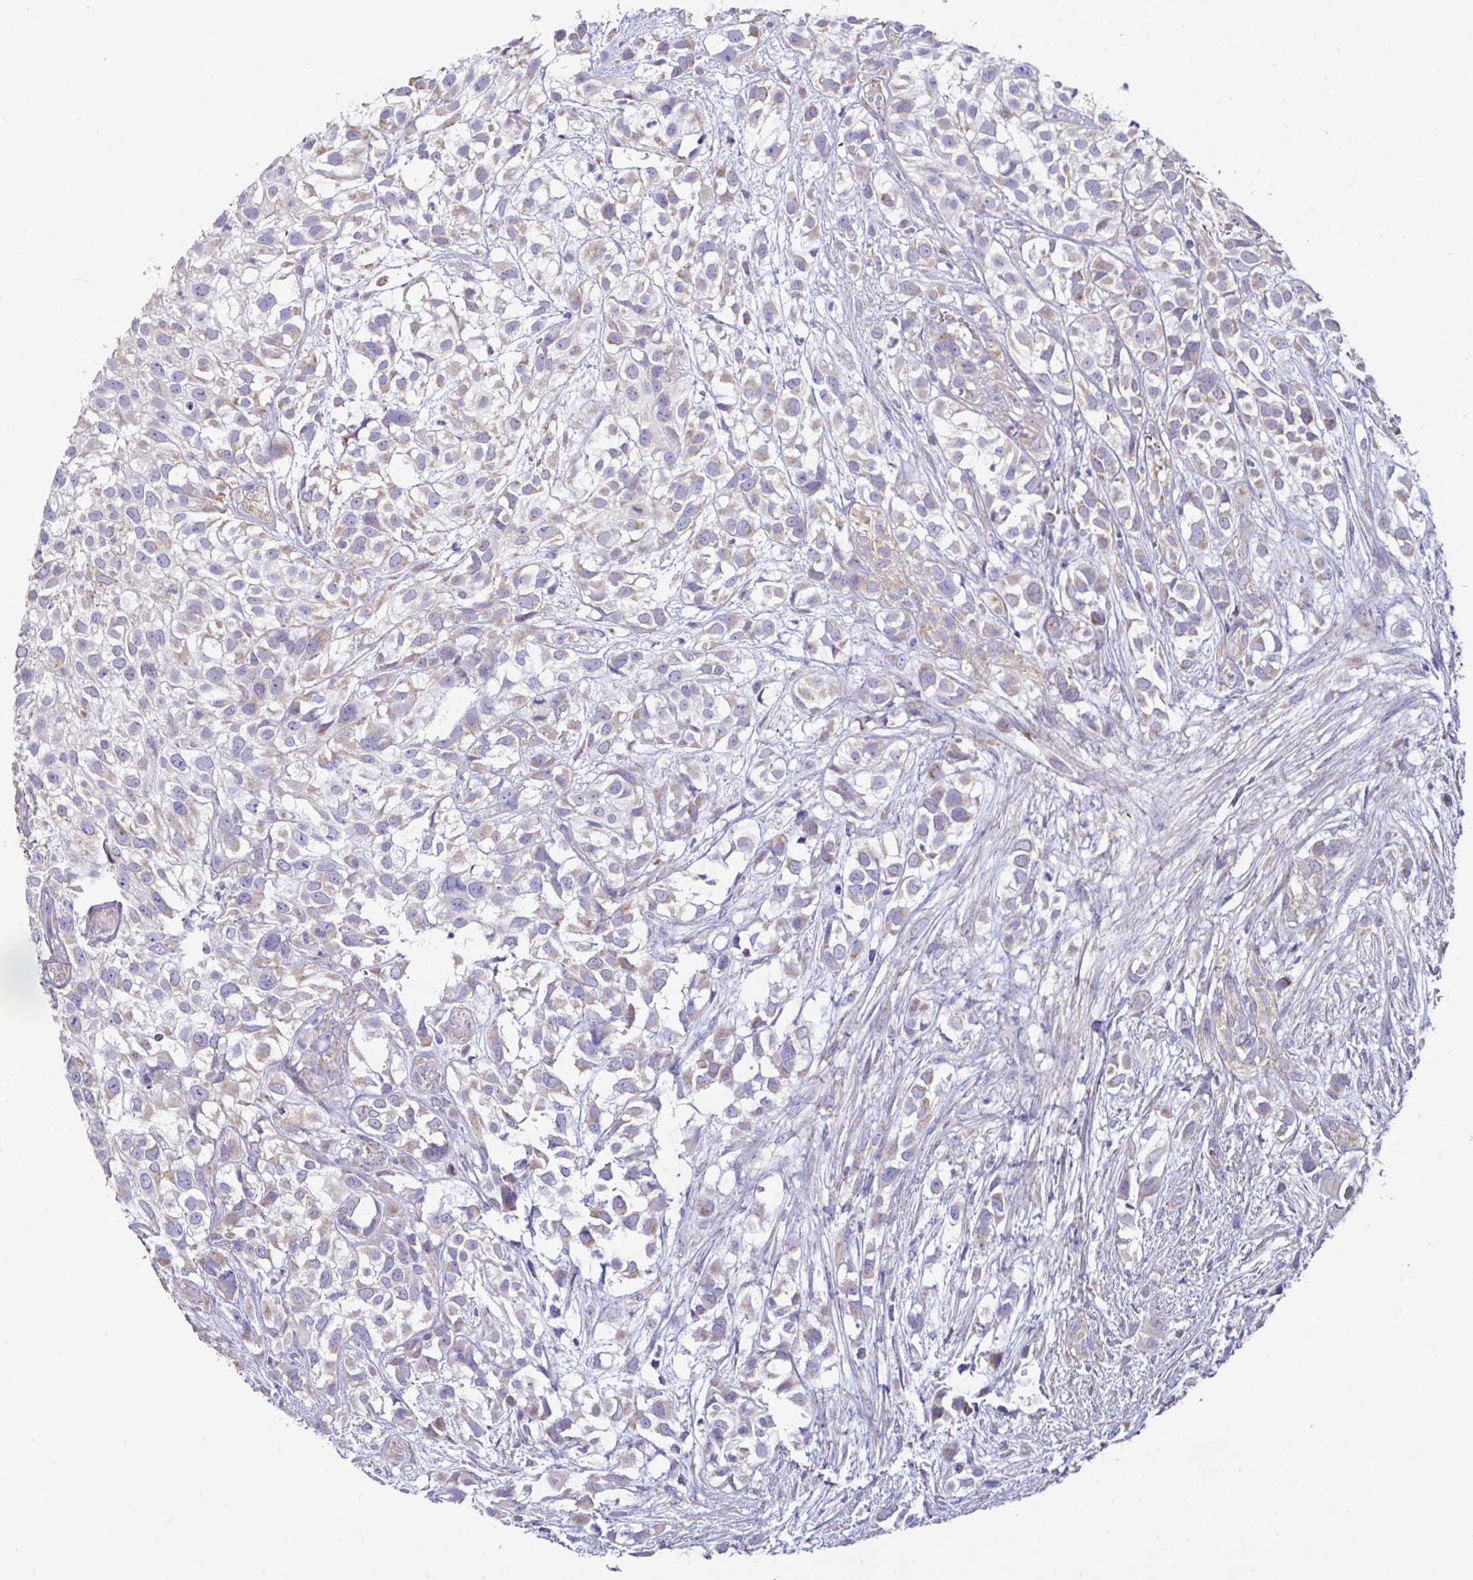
{"staining": {"intensity": "weak", "quantity": "25%-75%", "location": "cytoplasmic/membranous"}, "tissue": "urothelial cancer", "cell_type": "Tumor cells", "image_type": "cancer", "snomed": [{"axis": "morphology", "description": "Urothelial carcinoma, High grade"}, {"axis": "topography", "description": "Urinary bladder"}], "caption": "Protein expression analysis of urothelial cancer shows weak cytoplasmic/membranous positivity in approximately 25%-75% of tumor cells.", "gene": "DOK7", "patient": {"sex": "male", "age": 56}}